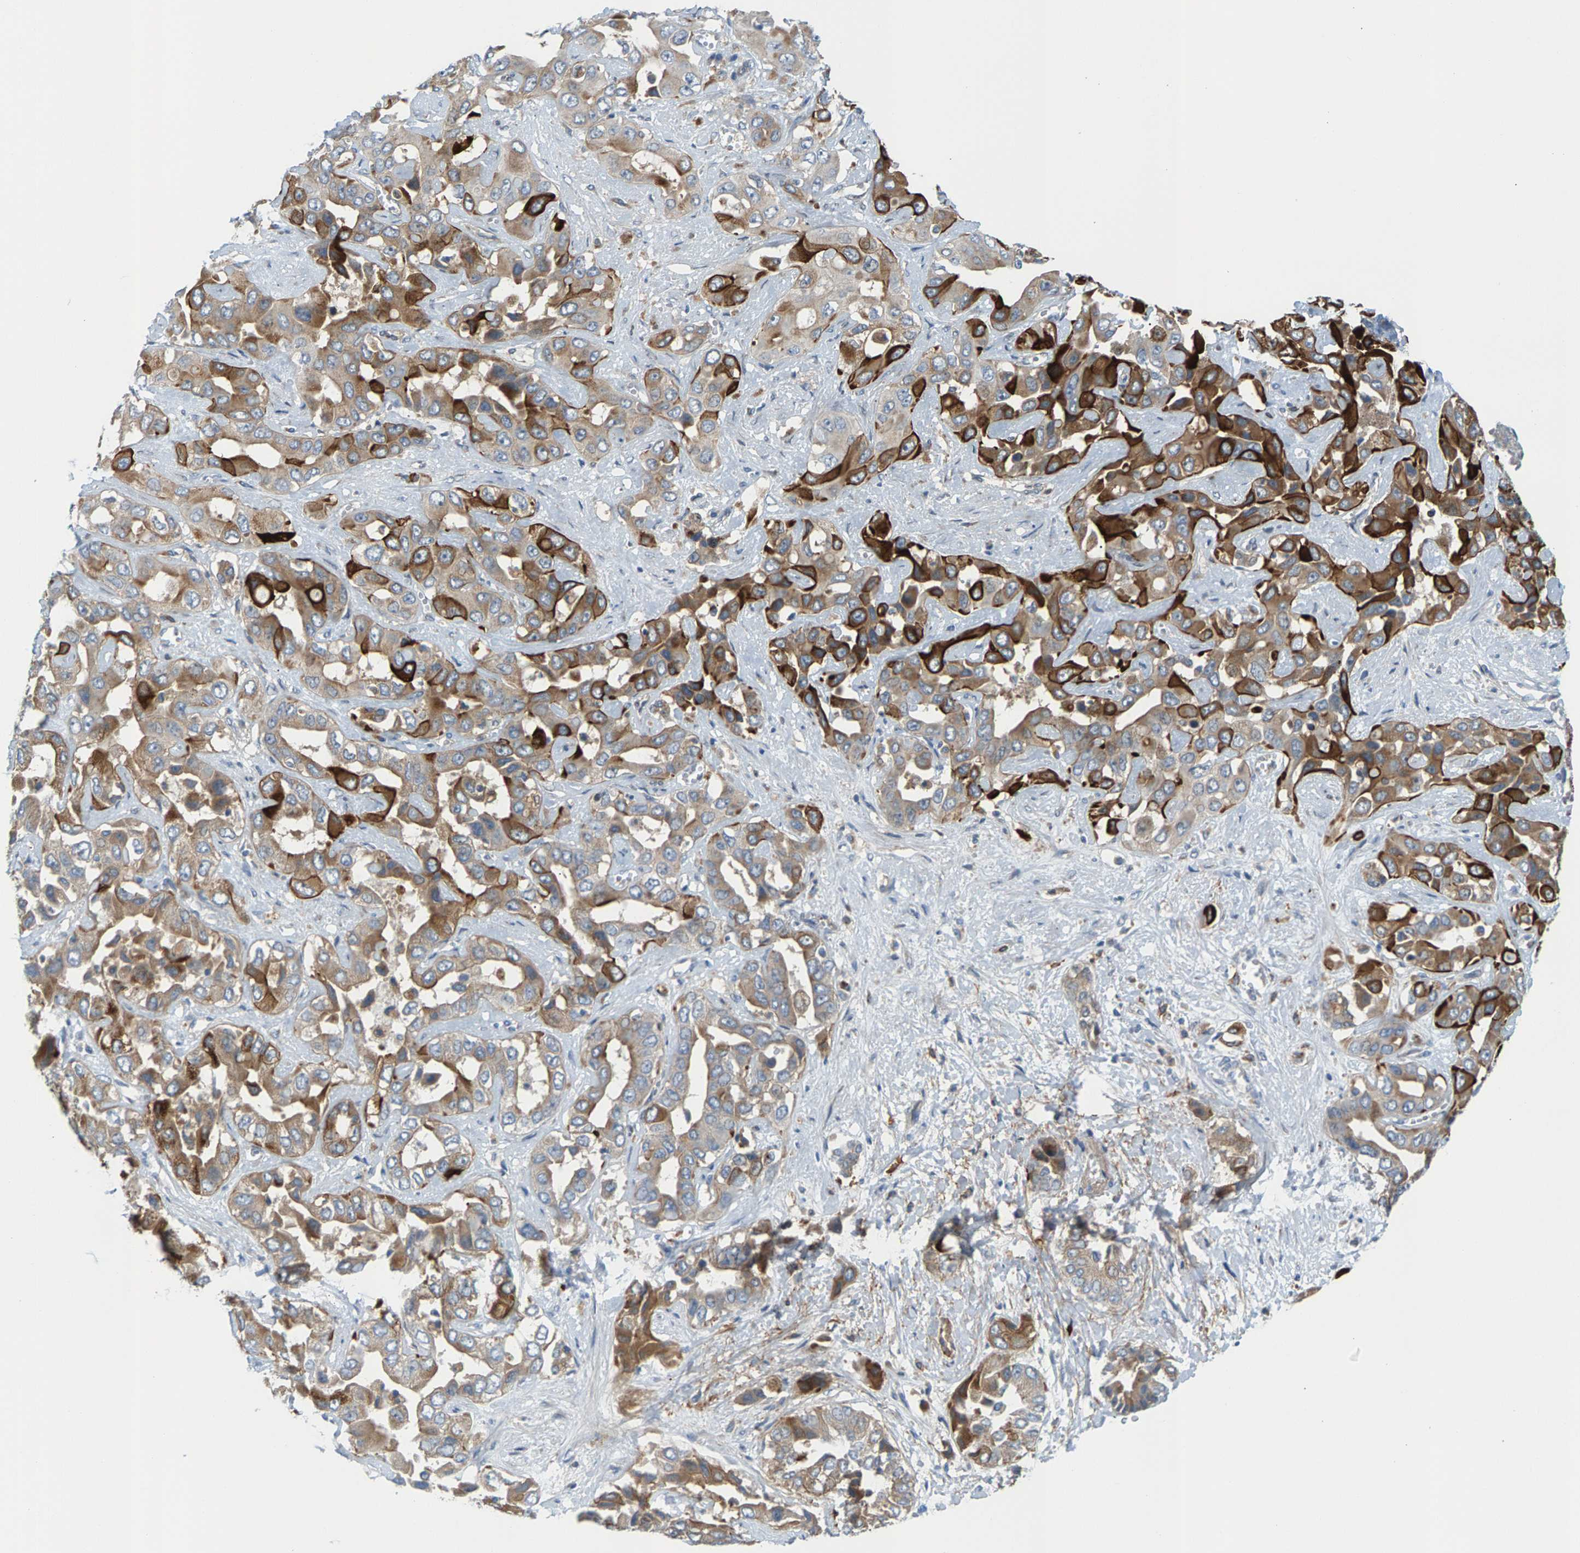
{"staining": {"intensity": "strong", "quantity": "25%-75%", "location": "cytoplasmic/membranous"}, "tissue": "liver cancer", "cell_type": "Tumor cells", "image_type": "cancer", "snomed": [{"axis": "morphology", "description": "Cholangiocarcinoma"}, {"axis": "topography", "description": "Liver"}], "caption": "Liver cancer stained with a protein marker reveals strong staining in tumor cells.", "gene": "PDCL", "patient": {"sex": "female", "age": 52}}